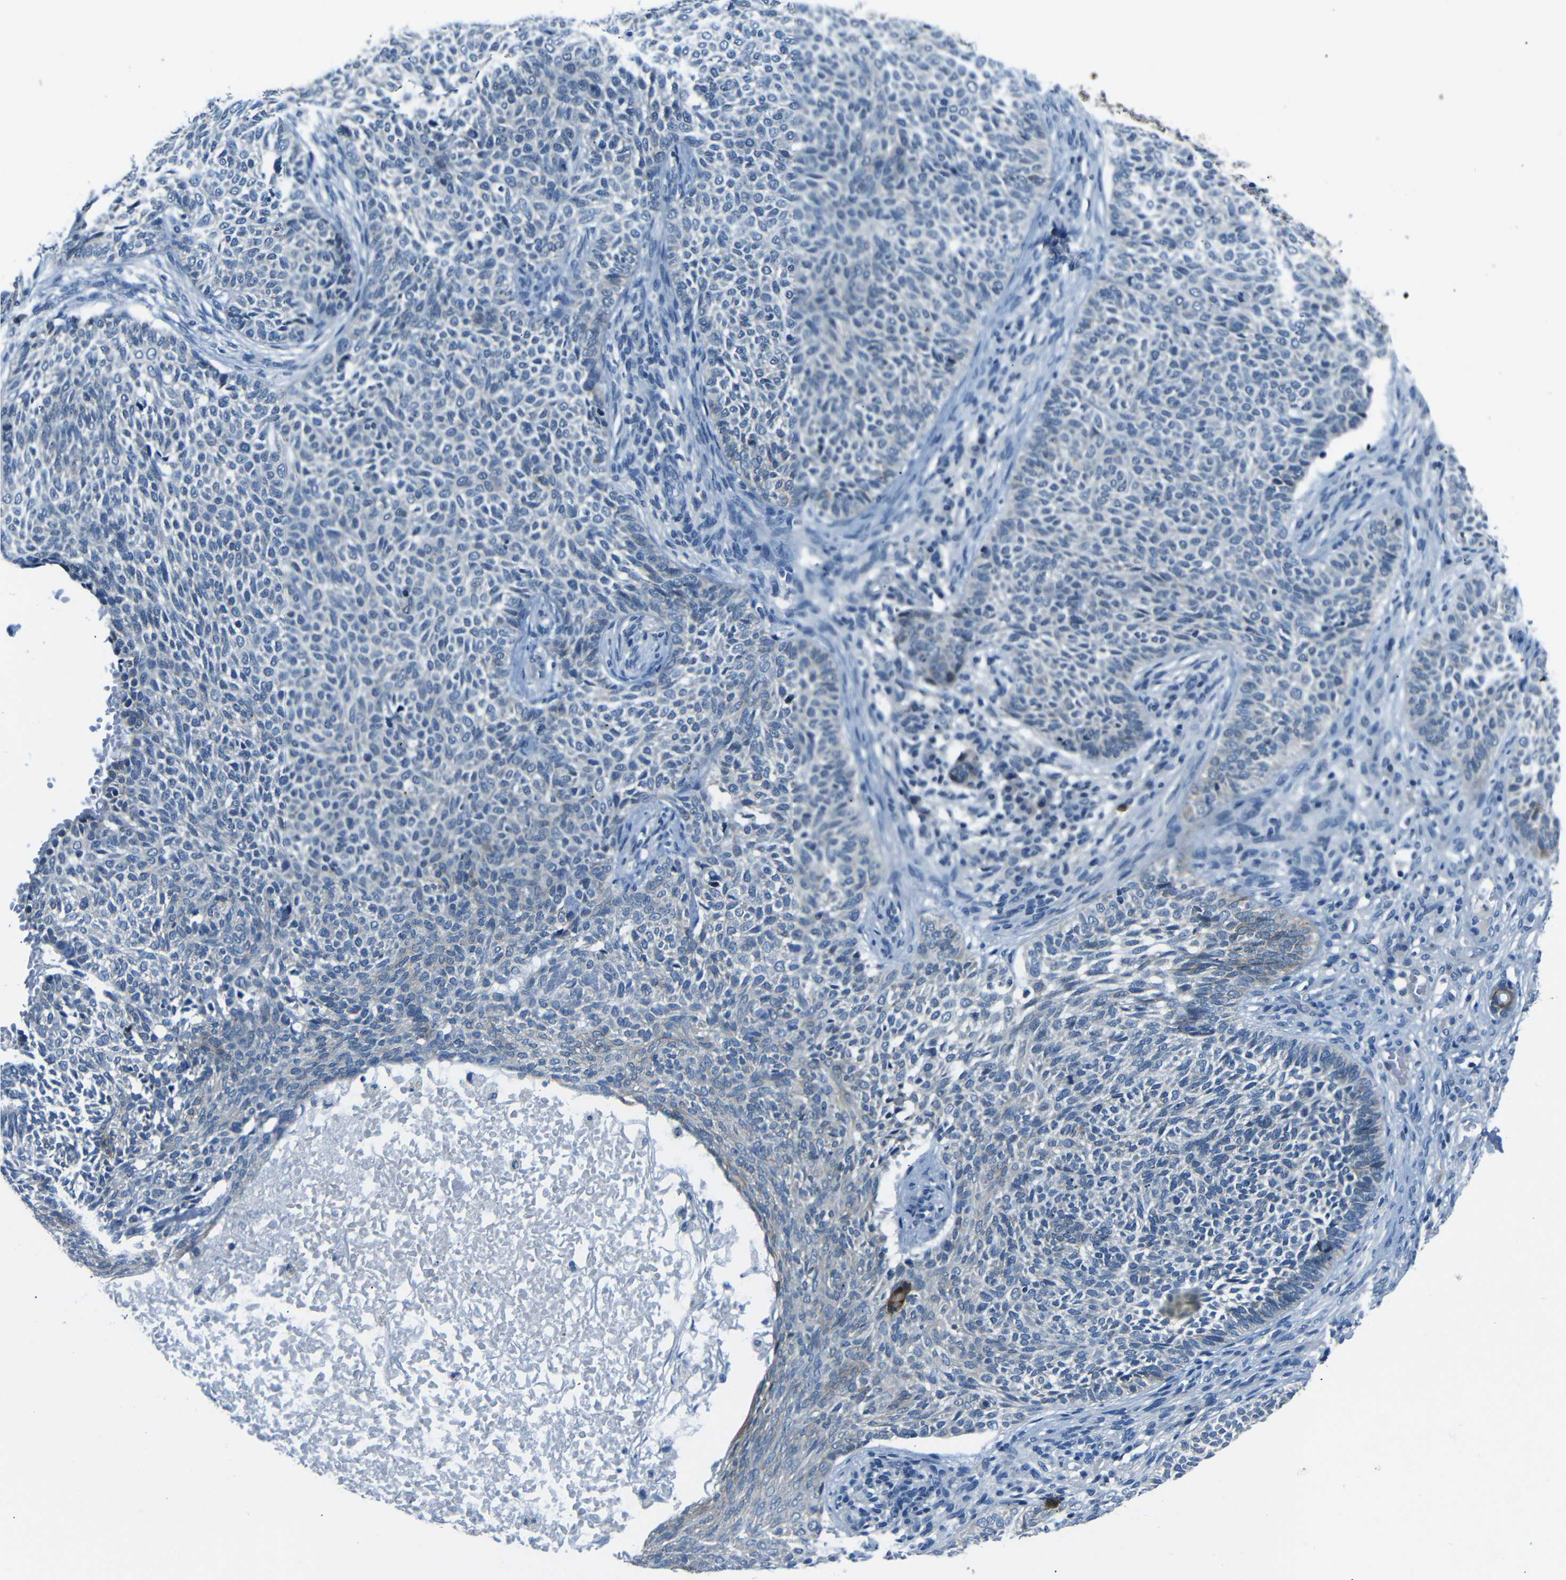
{"staining": {"intensity": "negative", "quantity": "none", "location": "none"}, "tissue": "skin cancer", "cell_type": "Tumor cells", "image_type": "cancer", "snomed": [{"axis": "morphology", "description": "Basal cell carcinoma"}, {"axis": "topography", "description": "Skin"}], "caption": "Immunohistochemistry of skin cancer (basal cell carcinoma) exhibits no expression in tumor cells. (DAB immunohistochemistry (IHC), high magnification).", "gene": "ANK3", "patient": {"sex": "male", "age": 87}}